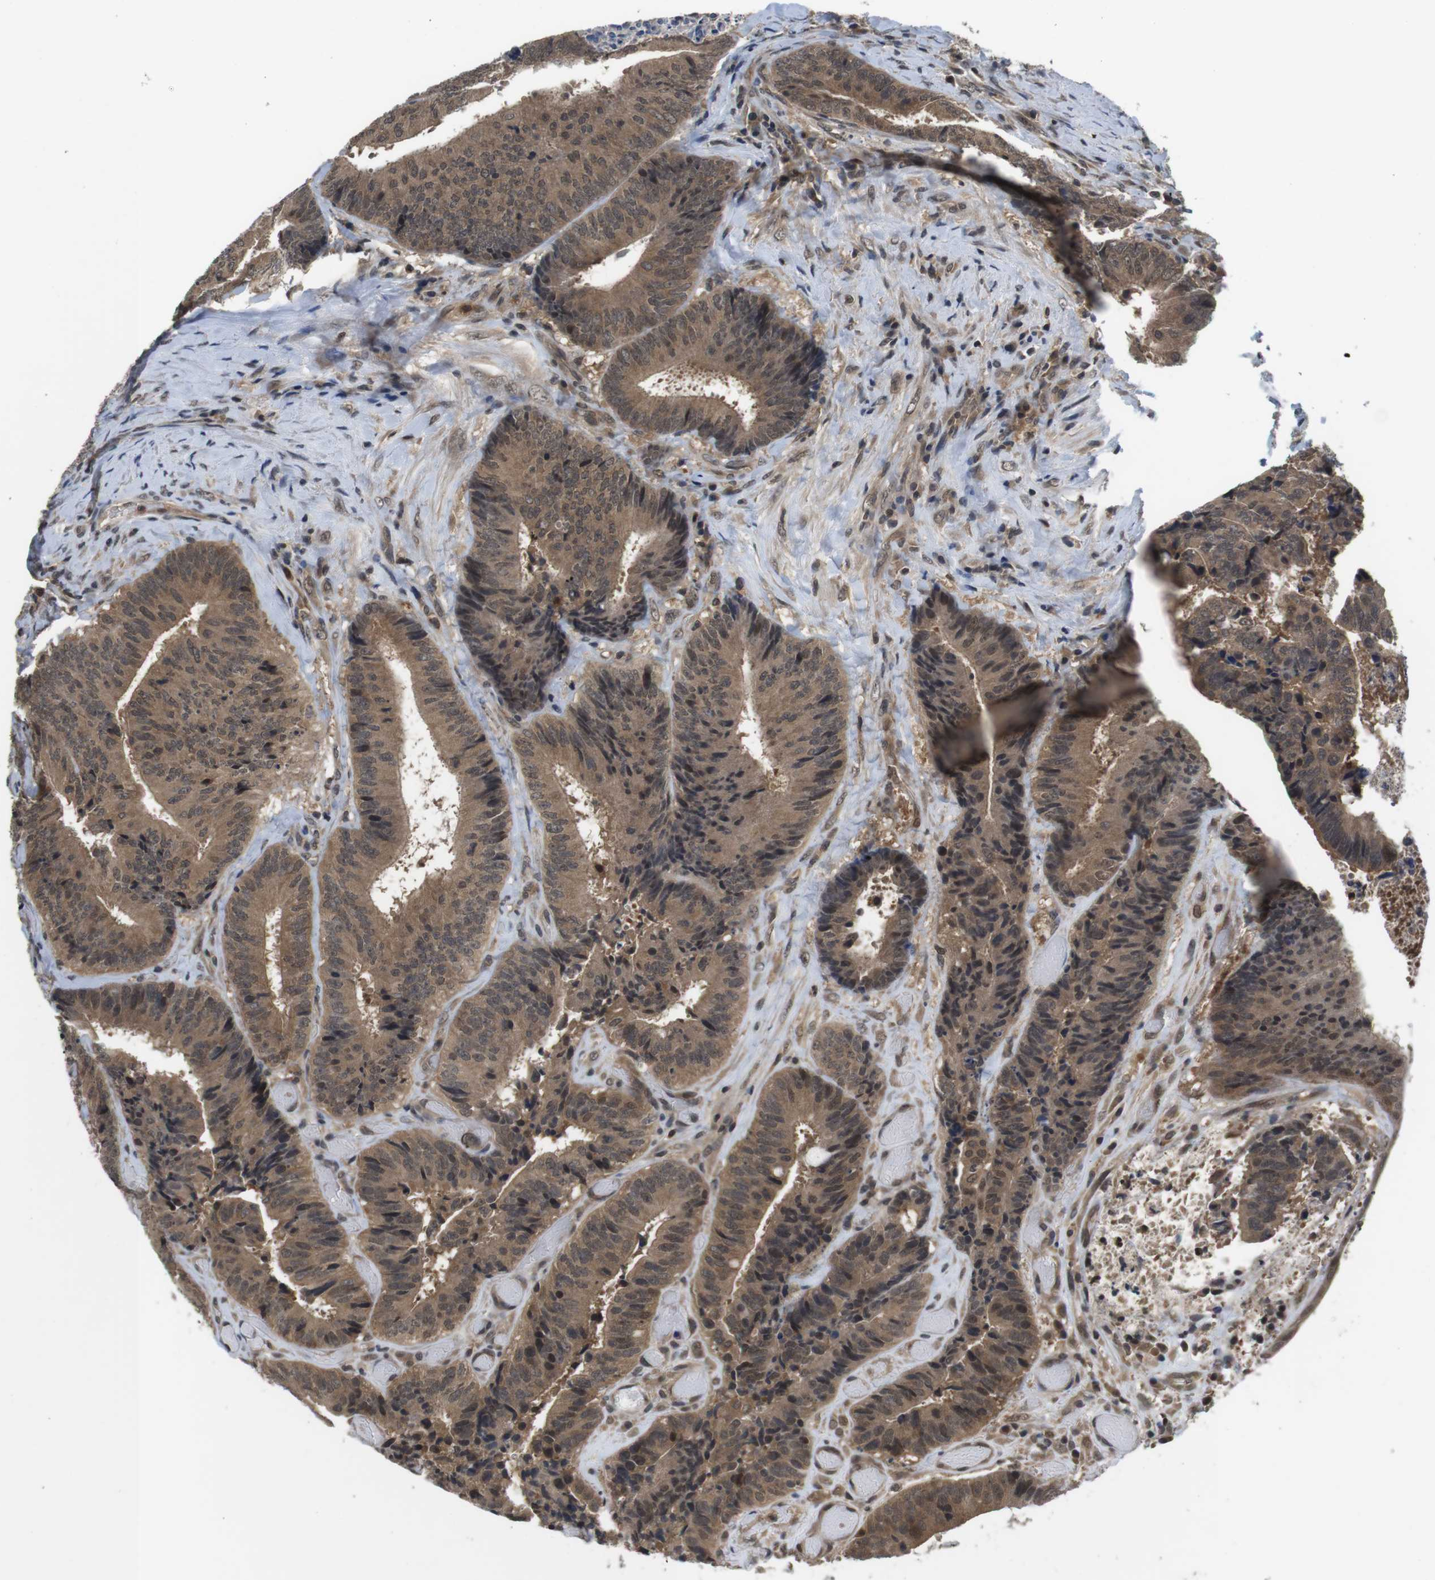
{"staining": {"intensity": "moderate", "quantity": ">75%", "location": "cytoplasmic/membranous,nuclear"}, "tissue": "colorectal cancer", "cell_type": "Tumor cells", "image_type": "cancer", "snomed": [{"axis": "morphology", "description": "Adenocarcinoma, NOS"}, {"axis": "topography", "description": "Rectum"}], "caption": "Immunohistochemical staining of colorectal cancer (adenocarcinoma) exhibits medium levels of moderate cytoplasmic/membranous and nuclear expression in approximately >75% of tumor cells. (Stains: DAB in brown, nuclei in blue, Microscopy: brightfield microscopy at high magnification).", "gene": "FADD", "patient": {"sex": "male", "age": 72}}